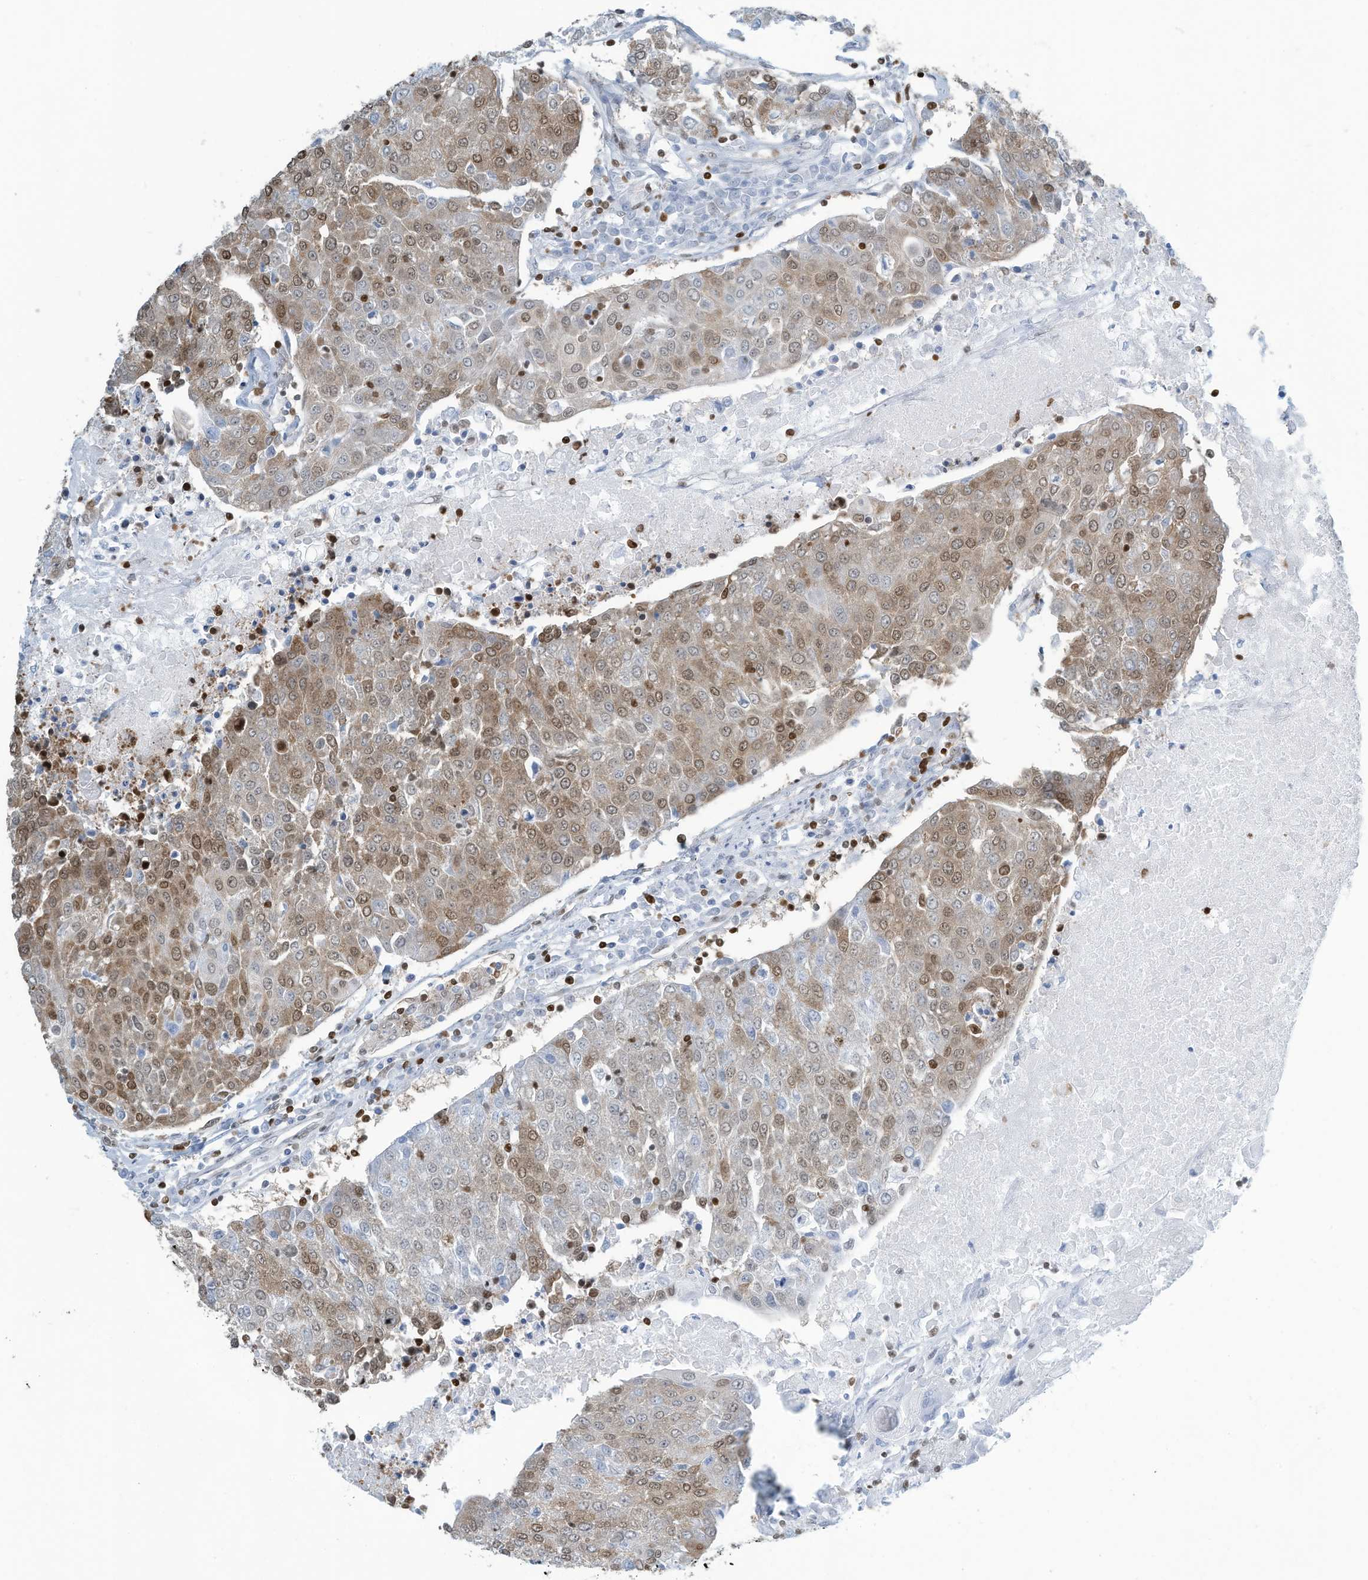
{"staining": {"intensity": "moderate", "quantity": "25%-75%", "location": "cytoplasmic/membranous,nuclear"}, "tissue": "urothelial cancer", "cell_type": "Tumor cells", "image_type": "cancer", "snomed": [{"axis": "morphology", "description": "Urothelial carcinoma, High grade"}, {"axis": "topography", "description": "Urinary bladder"}], "caption": "The immunohistochemical stain labels moderate cytoplasmic/membranous and nuclear staining in tumor cells of urothelial carcinoma (high-grade) tissue.", "gene": "SARNP", "patient": {"sex": "female", "age": 85}}